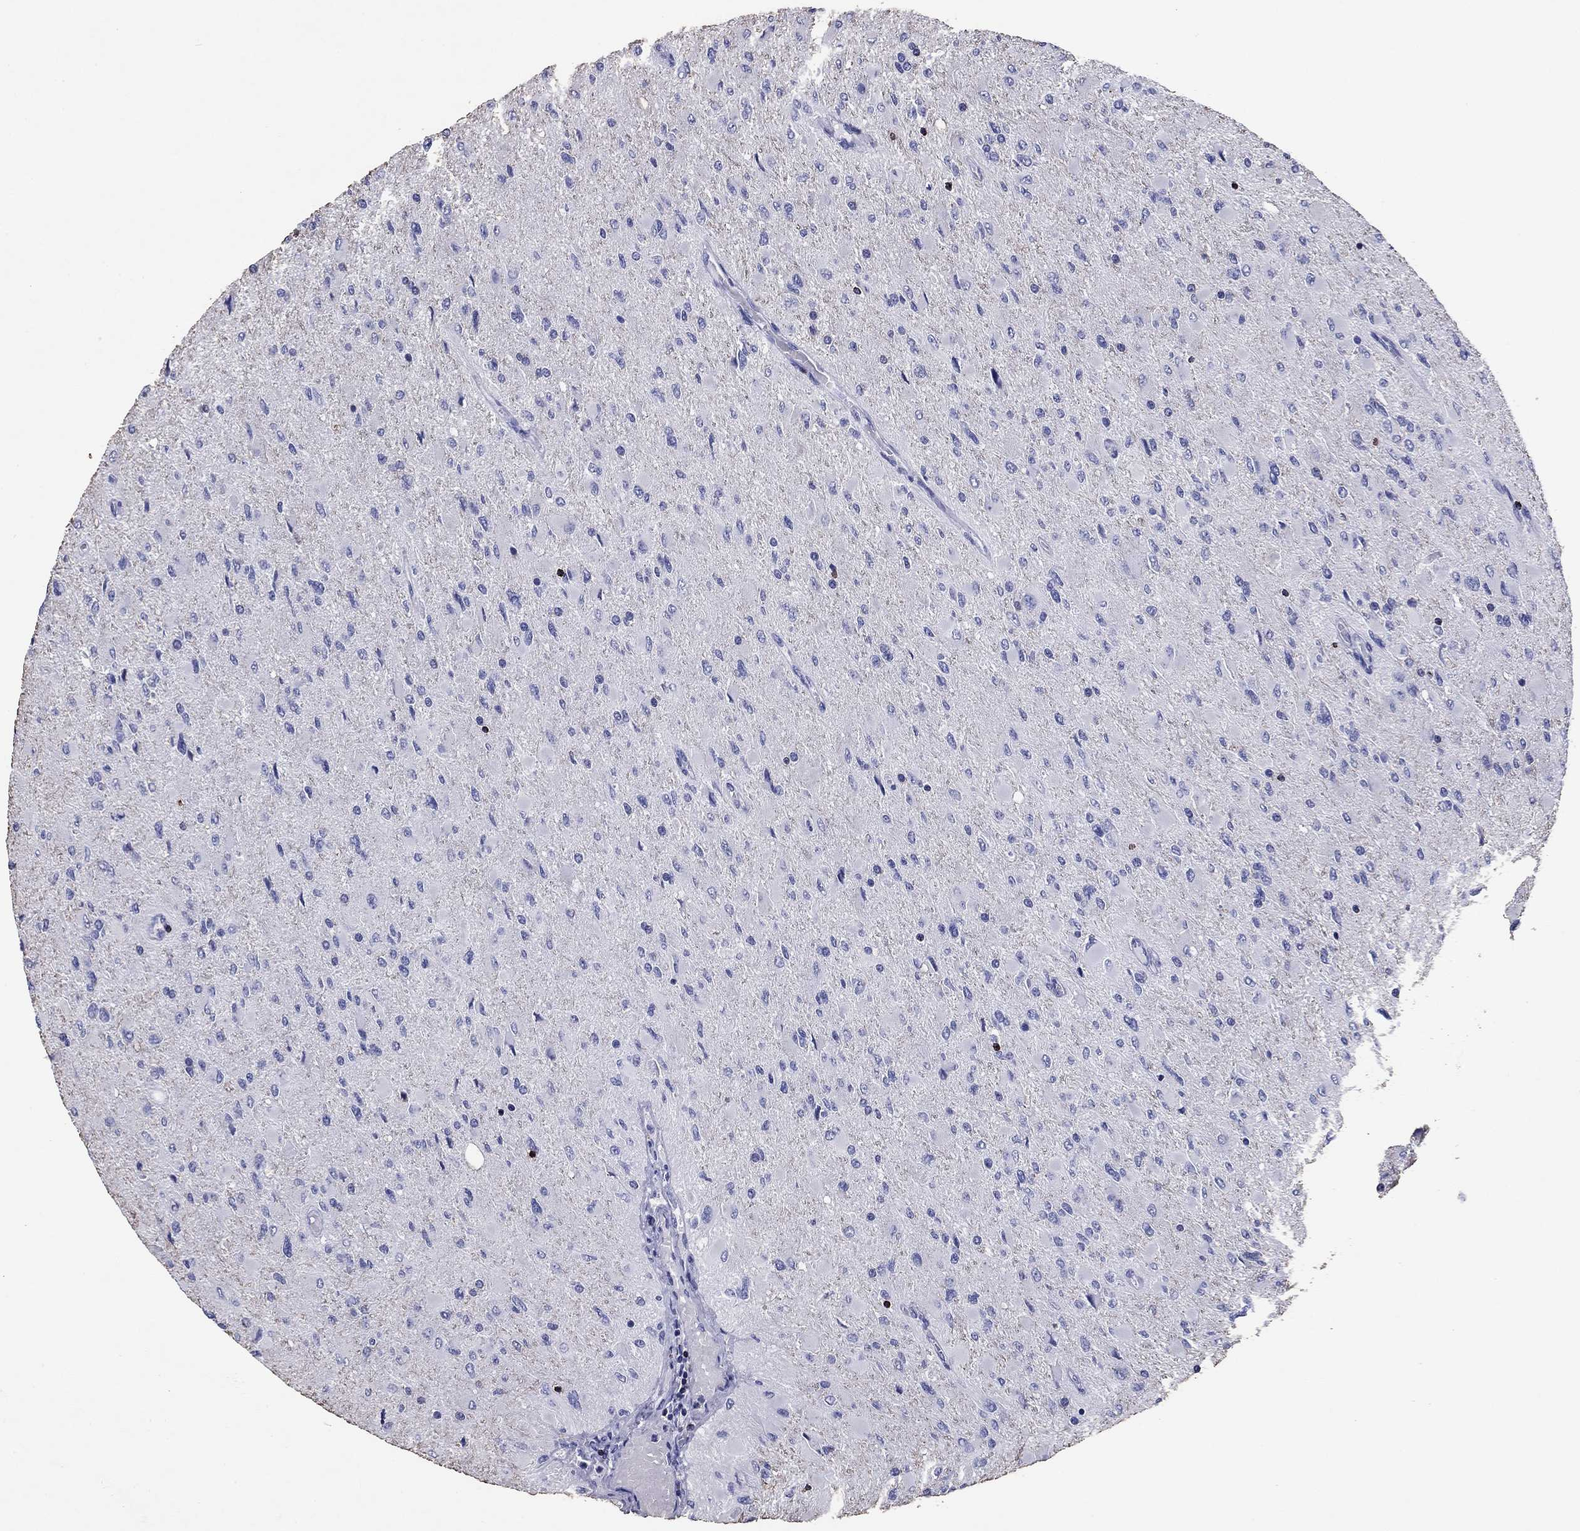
{"staining": {"intensity": "negative", "quantity": "none", "location": "none"}, "tissue": "glioma", "cell_type": "Tumor cells", "image_type": "cancer", "snomed": [{"axis": "morphology", "description": "Glioma, malignant, High grade"}, {"axis": "topography", "description": "Cerebral cortex"}], "caption": "This image is of malignant glioma (high-grade) stained with immunohistochemistry to label a protein in brown with the nuclei are counter-stained blue. There is no expression in tumor cells. The staining is performed using DAB brown chromogen with nuclei counter-stained in using hematoxylin.", "gene": "GZMK", "patient": {"sex": "female", "age": 36}}